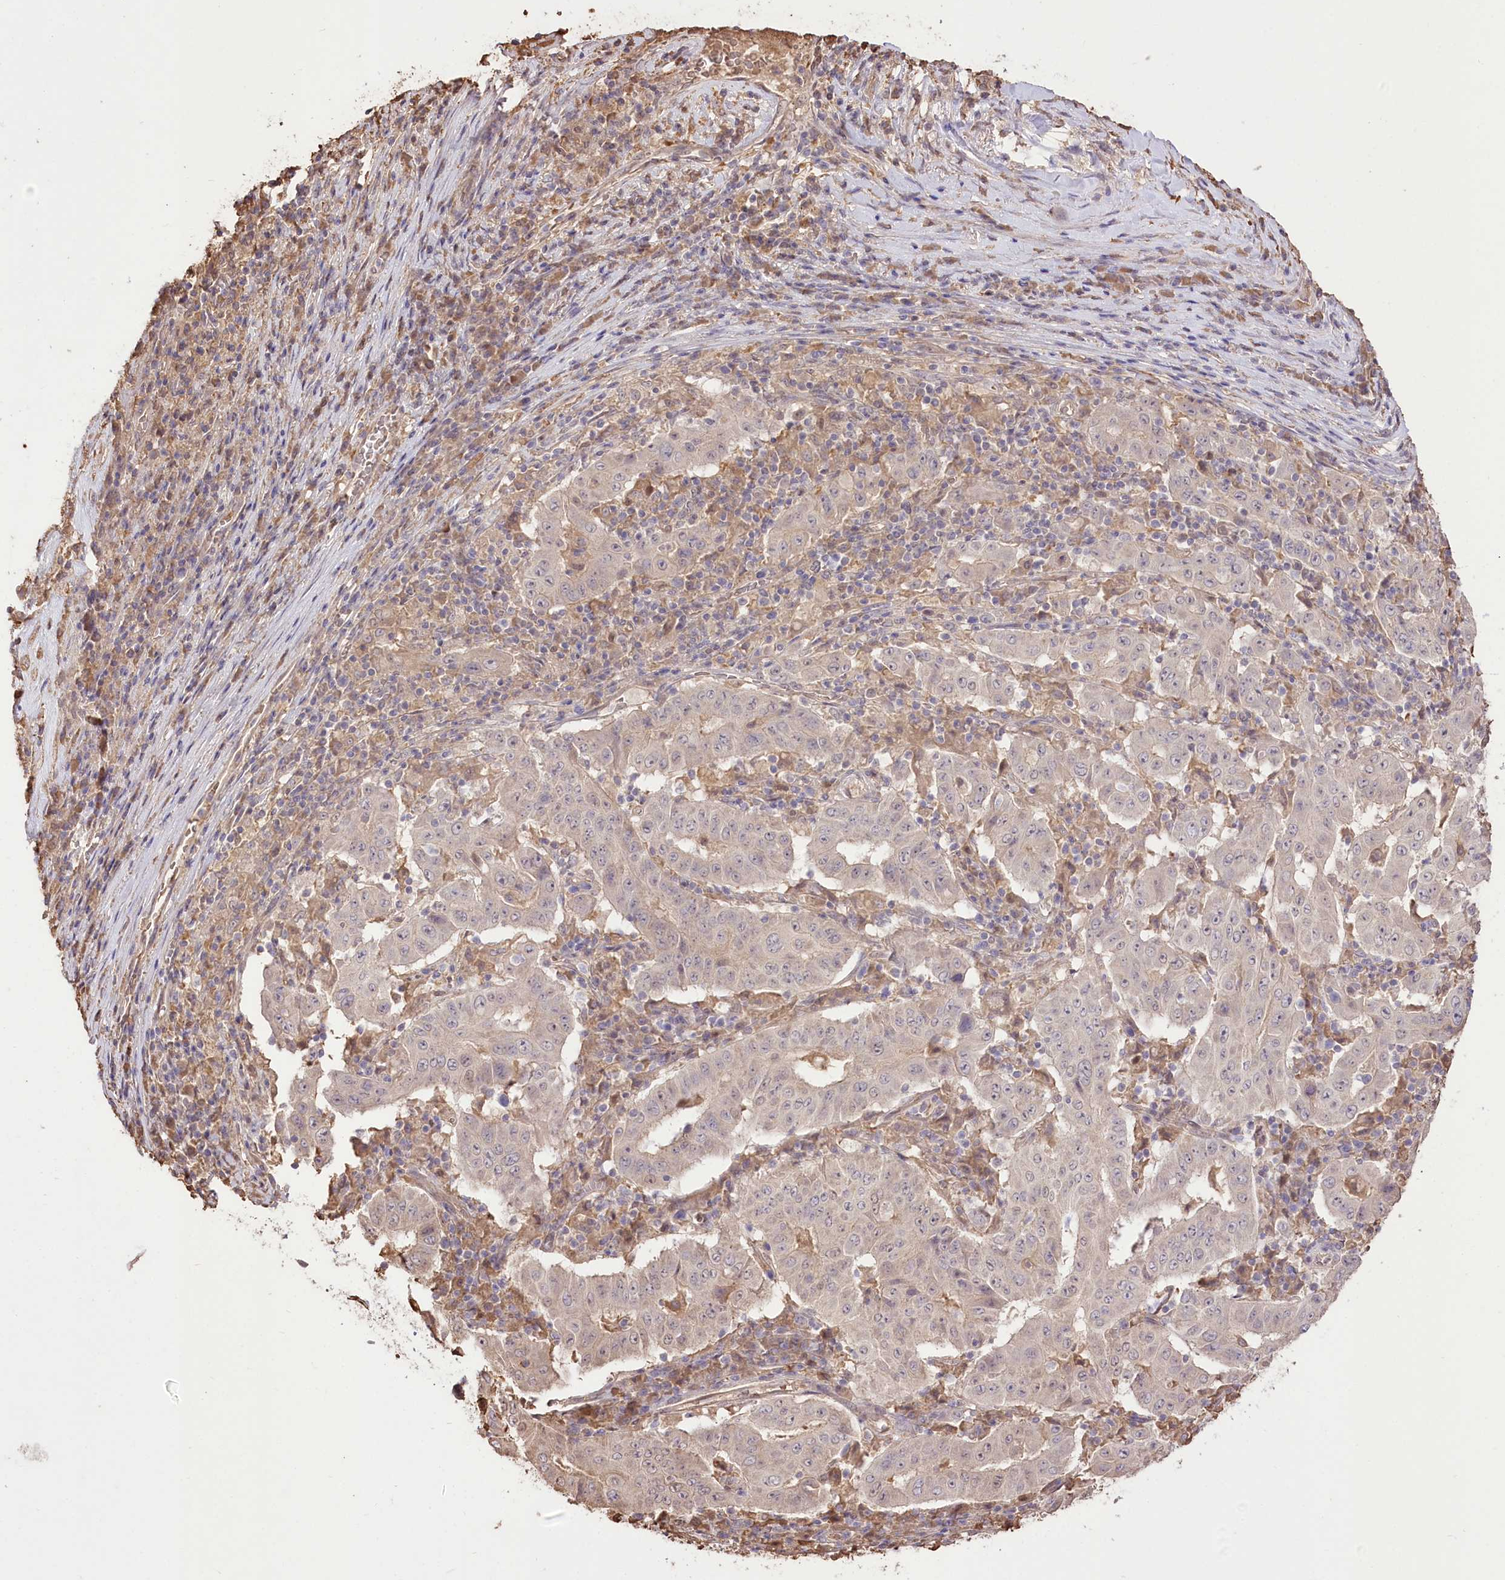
{"staining": {"intensity": "weak", "quantity": "<25%", "location": "cytoplasmic/membranous"}, "tissue": "pancreatic cancer", "cell_type": "Tumor cells", "image_type": "cancer", "snomed": [{"axis": "morphology", "description": "Adenocarcinoma, NOS"}, {"axis": "topography", "description": "Pancreas"}], "caption": "Pancreatic cancer stained for a protein using IHC shows no positivity tumor cells.", "gene": "R3HDM2", "patient": {"sex": "male", "age": 63}}